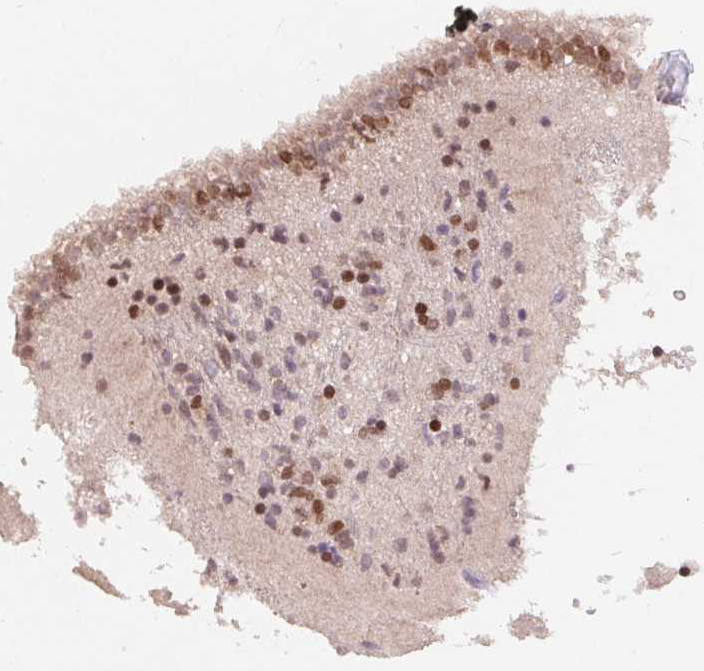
{"staining": {"intensity": "moderate", "quantity": "<25%", "location": "nuclear"}, "tissue": "caudate", "cell_type": "Glial cells", "image_type": "normal", "snomed": [{"axis": "morphology", "description": "Normal tissue, NOS"}, {"axis": "topography", "description": "Lateral ventricle wall"}], "caption": "Brown immunohistochemical staining in benign caudate shows moderate nuclear staining in approximately <25% of glial cells.", "gene": "HMGN3", "patient": {"sex": "male", "age": 54}}